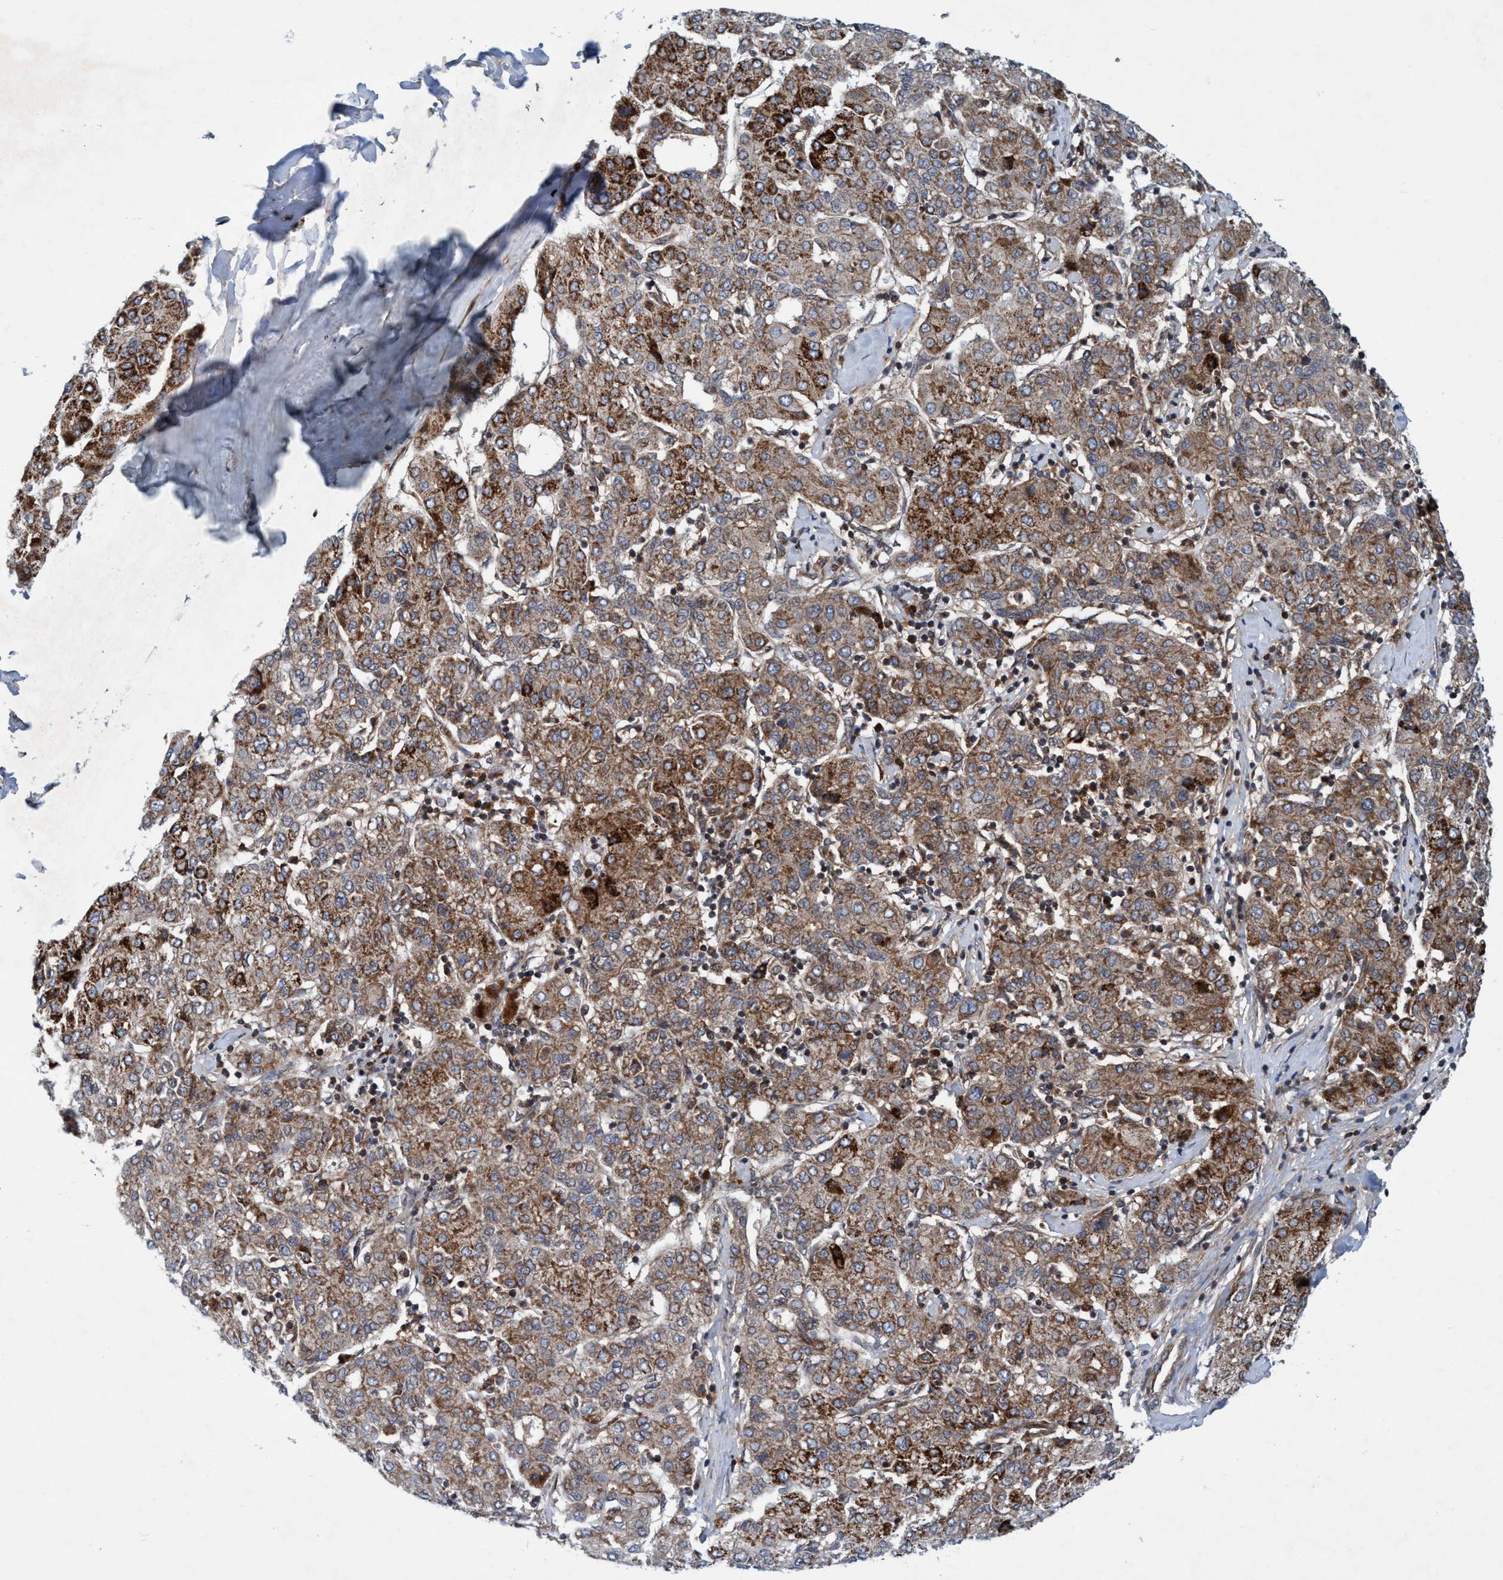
{"staining": {"intensity": "moderate", "quantity": ">75%", "location": "cytoplasmic/membranous"}, "tissue": "liver cancer", "cell_type": "Tumor cells", "image_type": "cancer", "snomed": [{"axis": "morphology", "description": "Carcinoma, Hepatocellular, NOS"}, {"axis": "topography", "description": "Liver"}], "caption": "DAB (3,3'-diaminobenzidine) immunohistochemical staining of human liver cancer reveals moderate cytoplasmic/membranous protein positivity in approximately >75% of tumor cells.", "gene": "SLC16A3", "patient": {"sex": "male", "age": 65}}